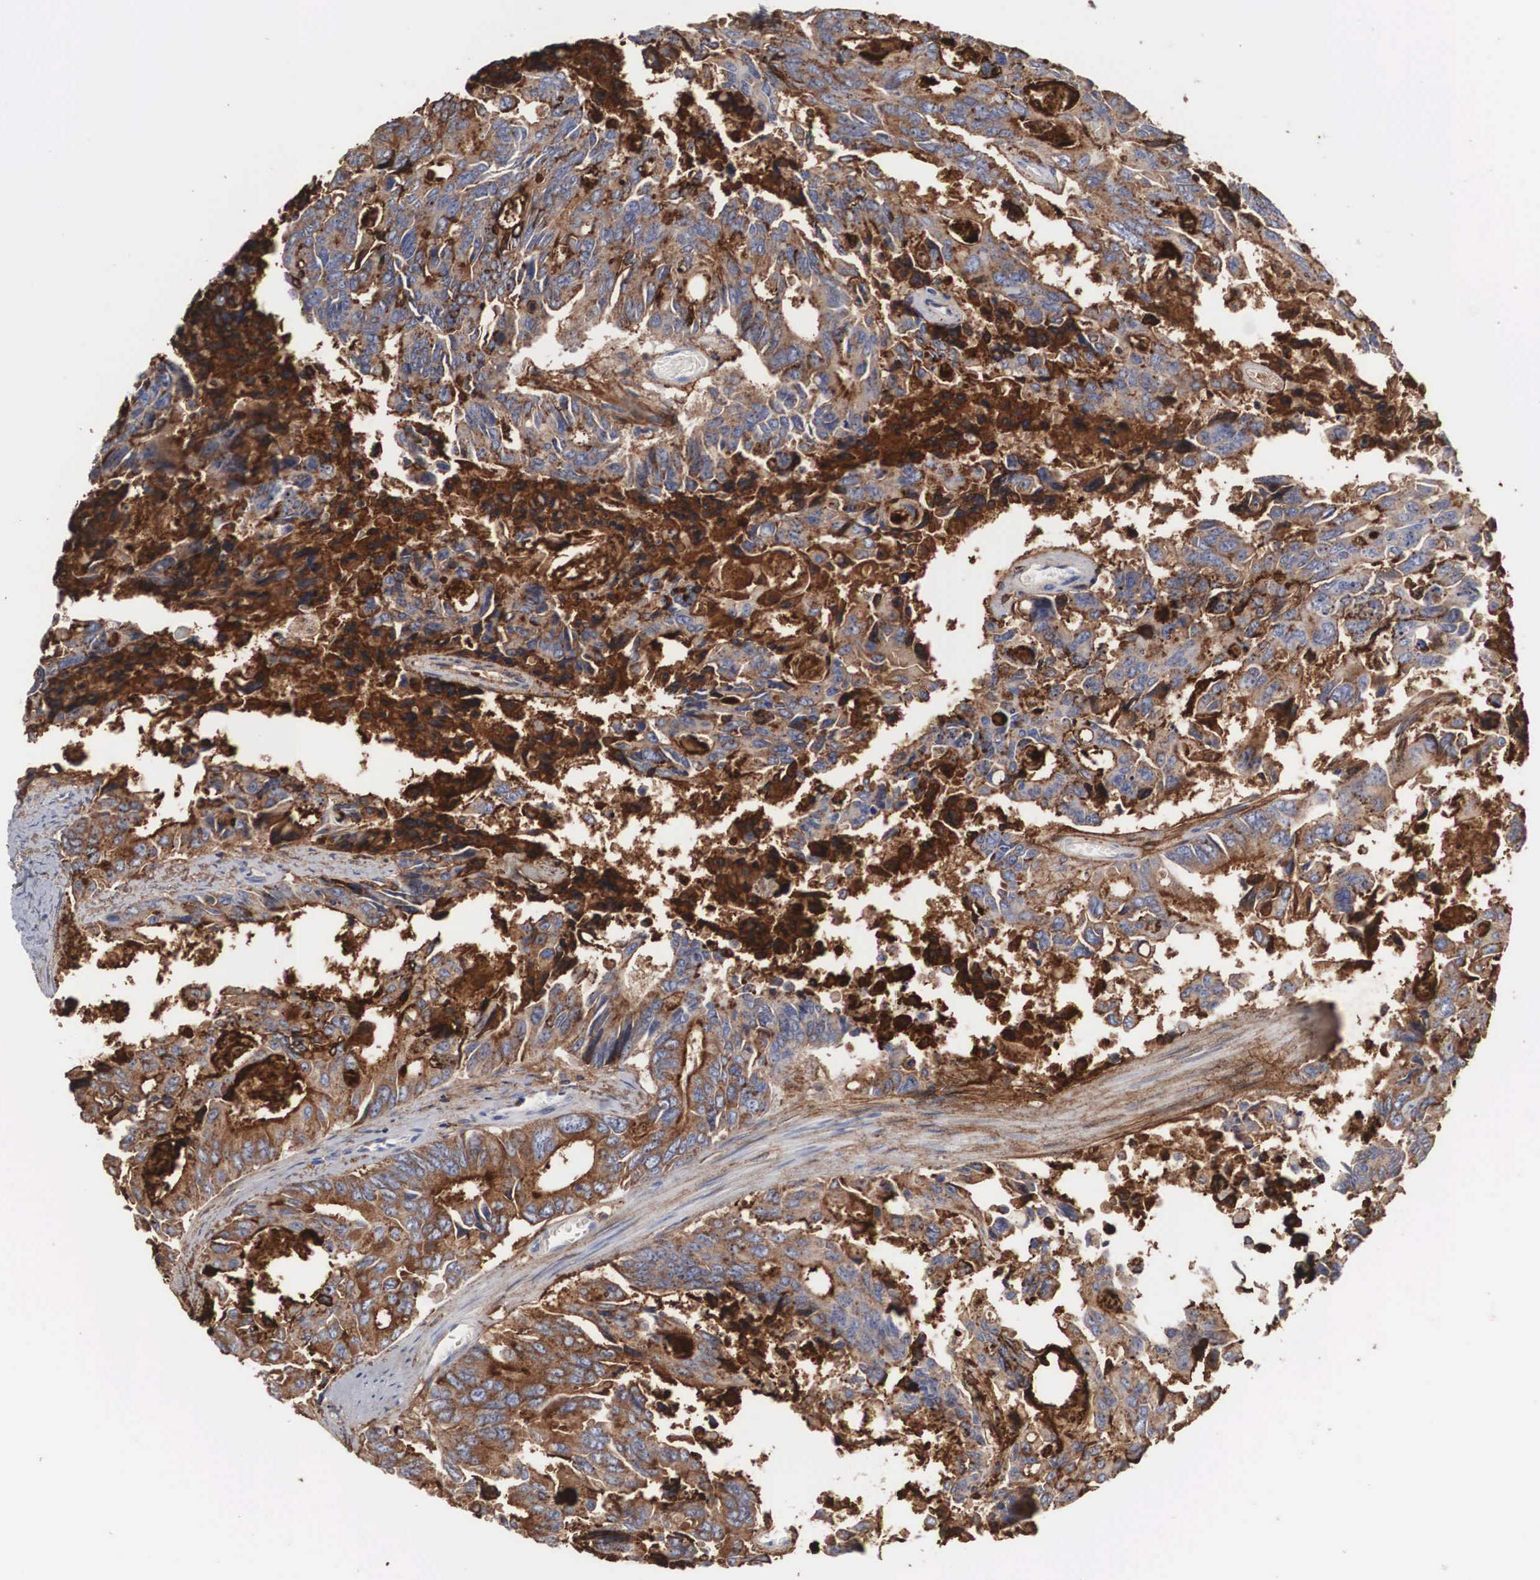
{"staining": {"intensity": "strong", "quantity": ">75%", "location": "cytoplasmic/membranous"}, "tissue": "colorectal cancer", "cell_type": "Tumor cells", "image_type": "cancer", "snomed": [{"axis": "morphology", "description": "Adenocarcinoma, NOS"}, {"axis": "topography", "description": "Rectum"}], "caption": "IHC (DAB (3,3'-diaminobenzidine)) staining of adenocarcinoma (colorectal) exhibits strong cytoplasmic/membranous protein staining in about >75% of tumor cells.", "gene": "LGALS3BP", "patient": {"sex": "male", "age": 76}}